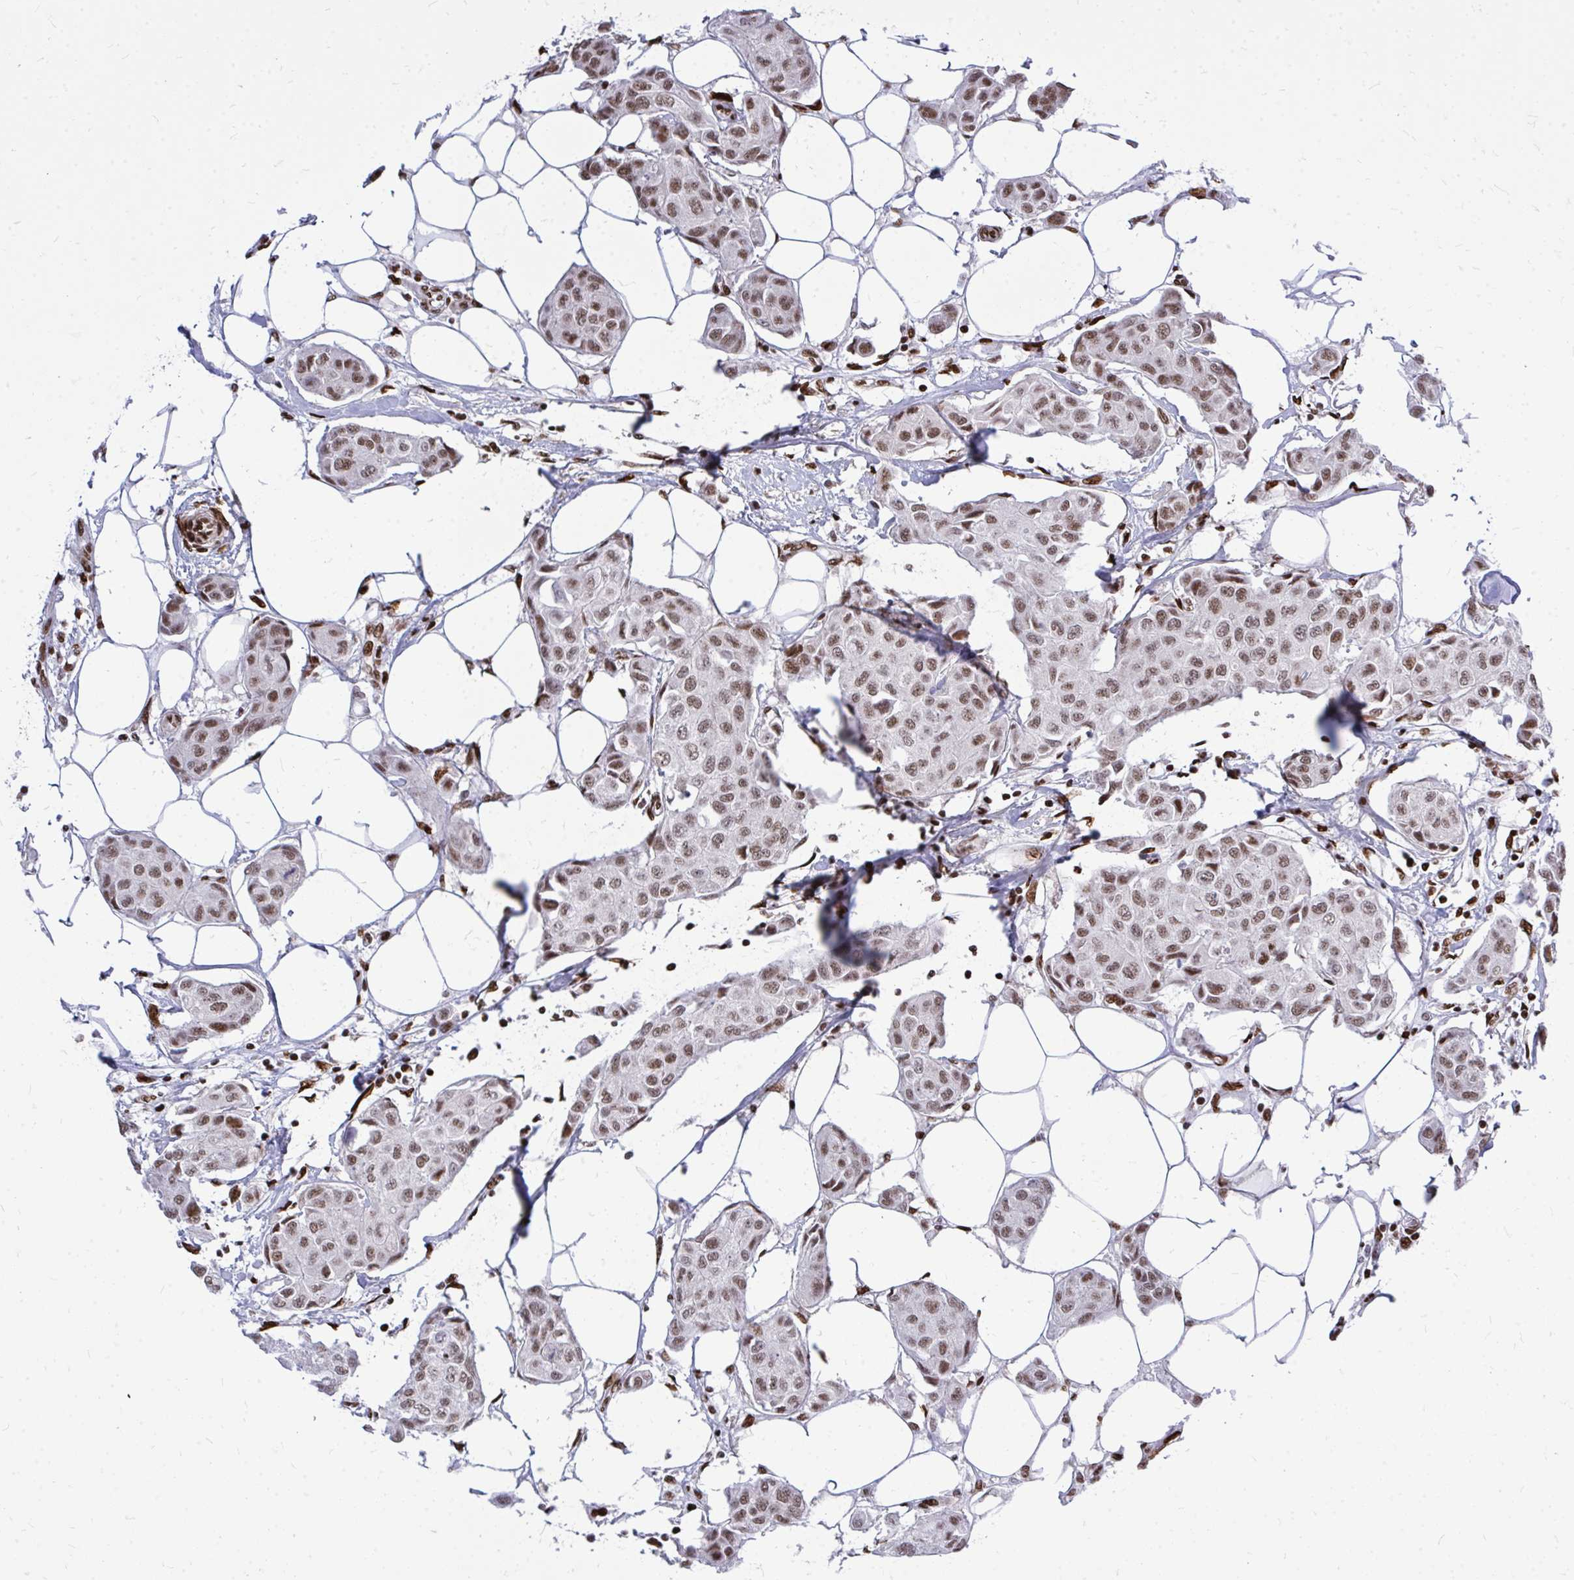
{"staining": {"intensity": "moderate", "quantity": ">75%", "location": "nuclear"}, "tissue": "breast cancer", "cell_type": "Tumor cells", "image_type": "cancer", "snomed": [{"axis": "morphology", "description": "Duct carcinoma"}, {"axis": "topography", "description": "Breast"}, {"axis": "topography", "description": "Lymph node"}], "caption": "Immunohistochemical staining of breast cancer (invasive ductal carcinoma) shows medium levels of moderate nuclear staining in approximately >75% of tumor cells.", "gene": "TBL1Y", "patient": {"sex": "female", "age": 80}}